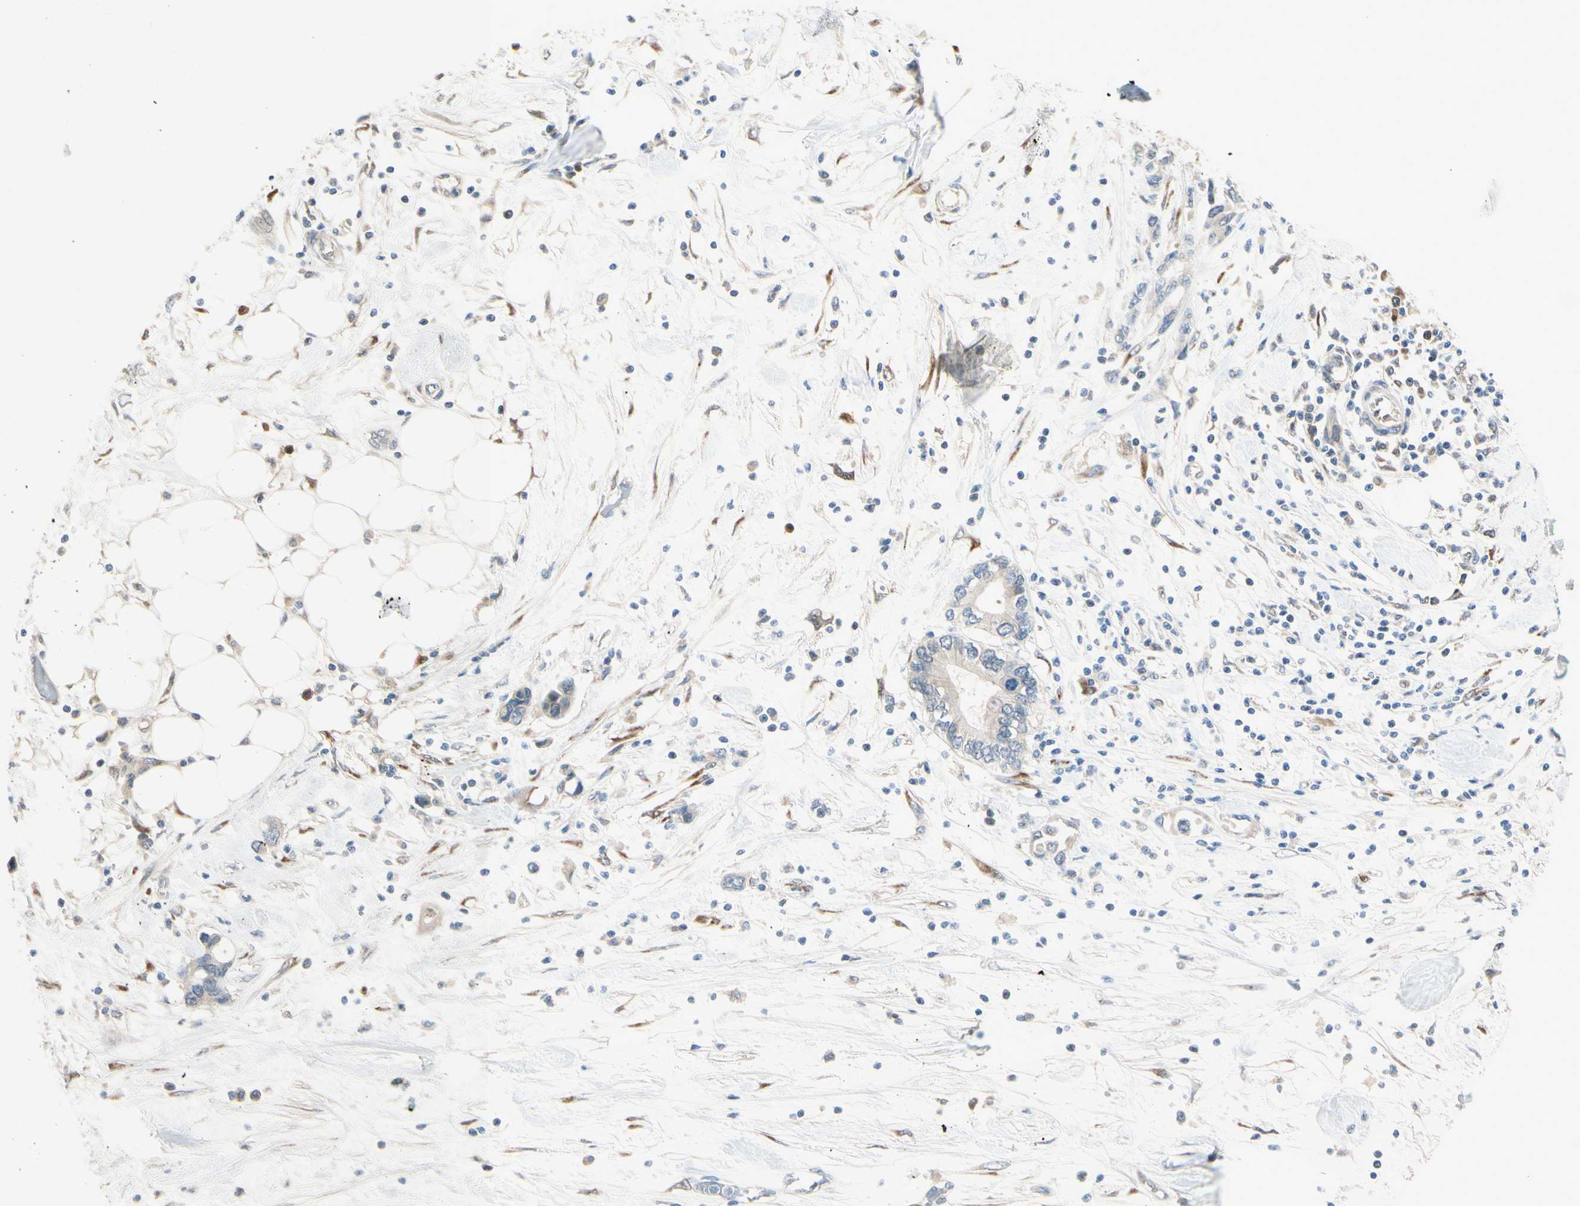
{"staining": {"intensity": "negative", "quantity": "none", "location": "none"}, "tissue": "pancreatic cancer", "cell_type": "Tumor cells", "image_type": "cancer", "snomed": [{"axis": "morphology", "description": "Adenocarcinoma, NOS"}, {"axis": "topography", "description": "Pancreas"}], "caption": "Tumor cells show no significant protein positivity in pancreatic cancer. (DAB (3,3'-diaminobenzidine) immunohistochemistry (IHC) with hematoxylin counter stain).", "gene": "PTTG1", "patient": {"sex": "female", "age": 57}}